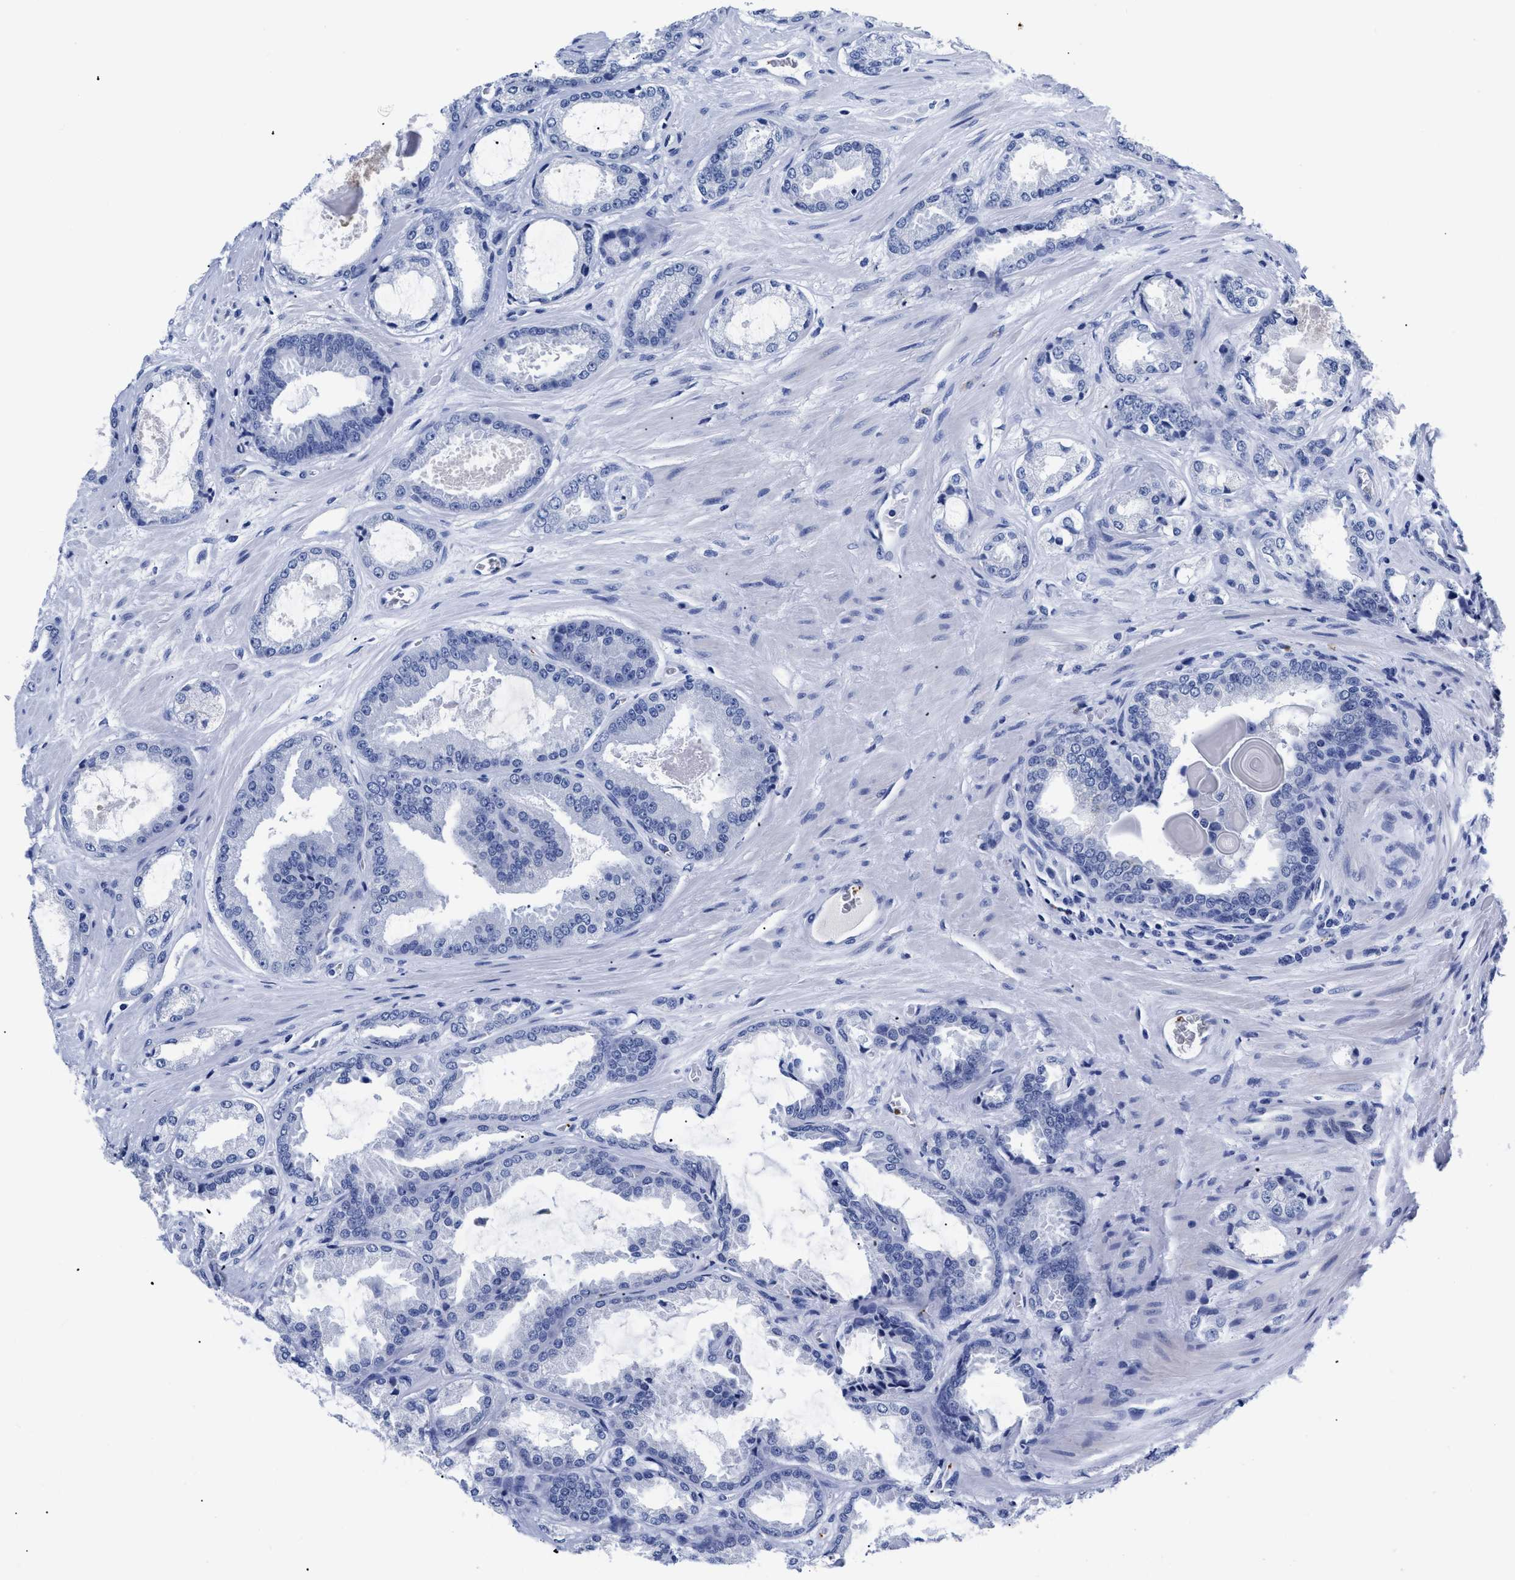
{"staining": {"intensity": "negative", "quantity": "none", "location": "none"}, "tissue": "prostate cancer", "cell_type": "Tumor cells", "image_type": "cancer", "snomed": [{"axis": "morphology", "description": "Adenocarcinoma, High grade"}, {"axis": "topography", "description": "Prostate"}], "caption": "Tumor cells are negative for protein expression in human prostate cancer (high-grade adenocarcinoma).", "gene": "TREML1", "patient": {"sex": "male", "age": 65}}